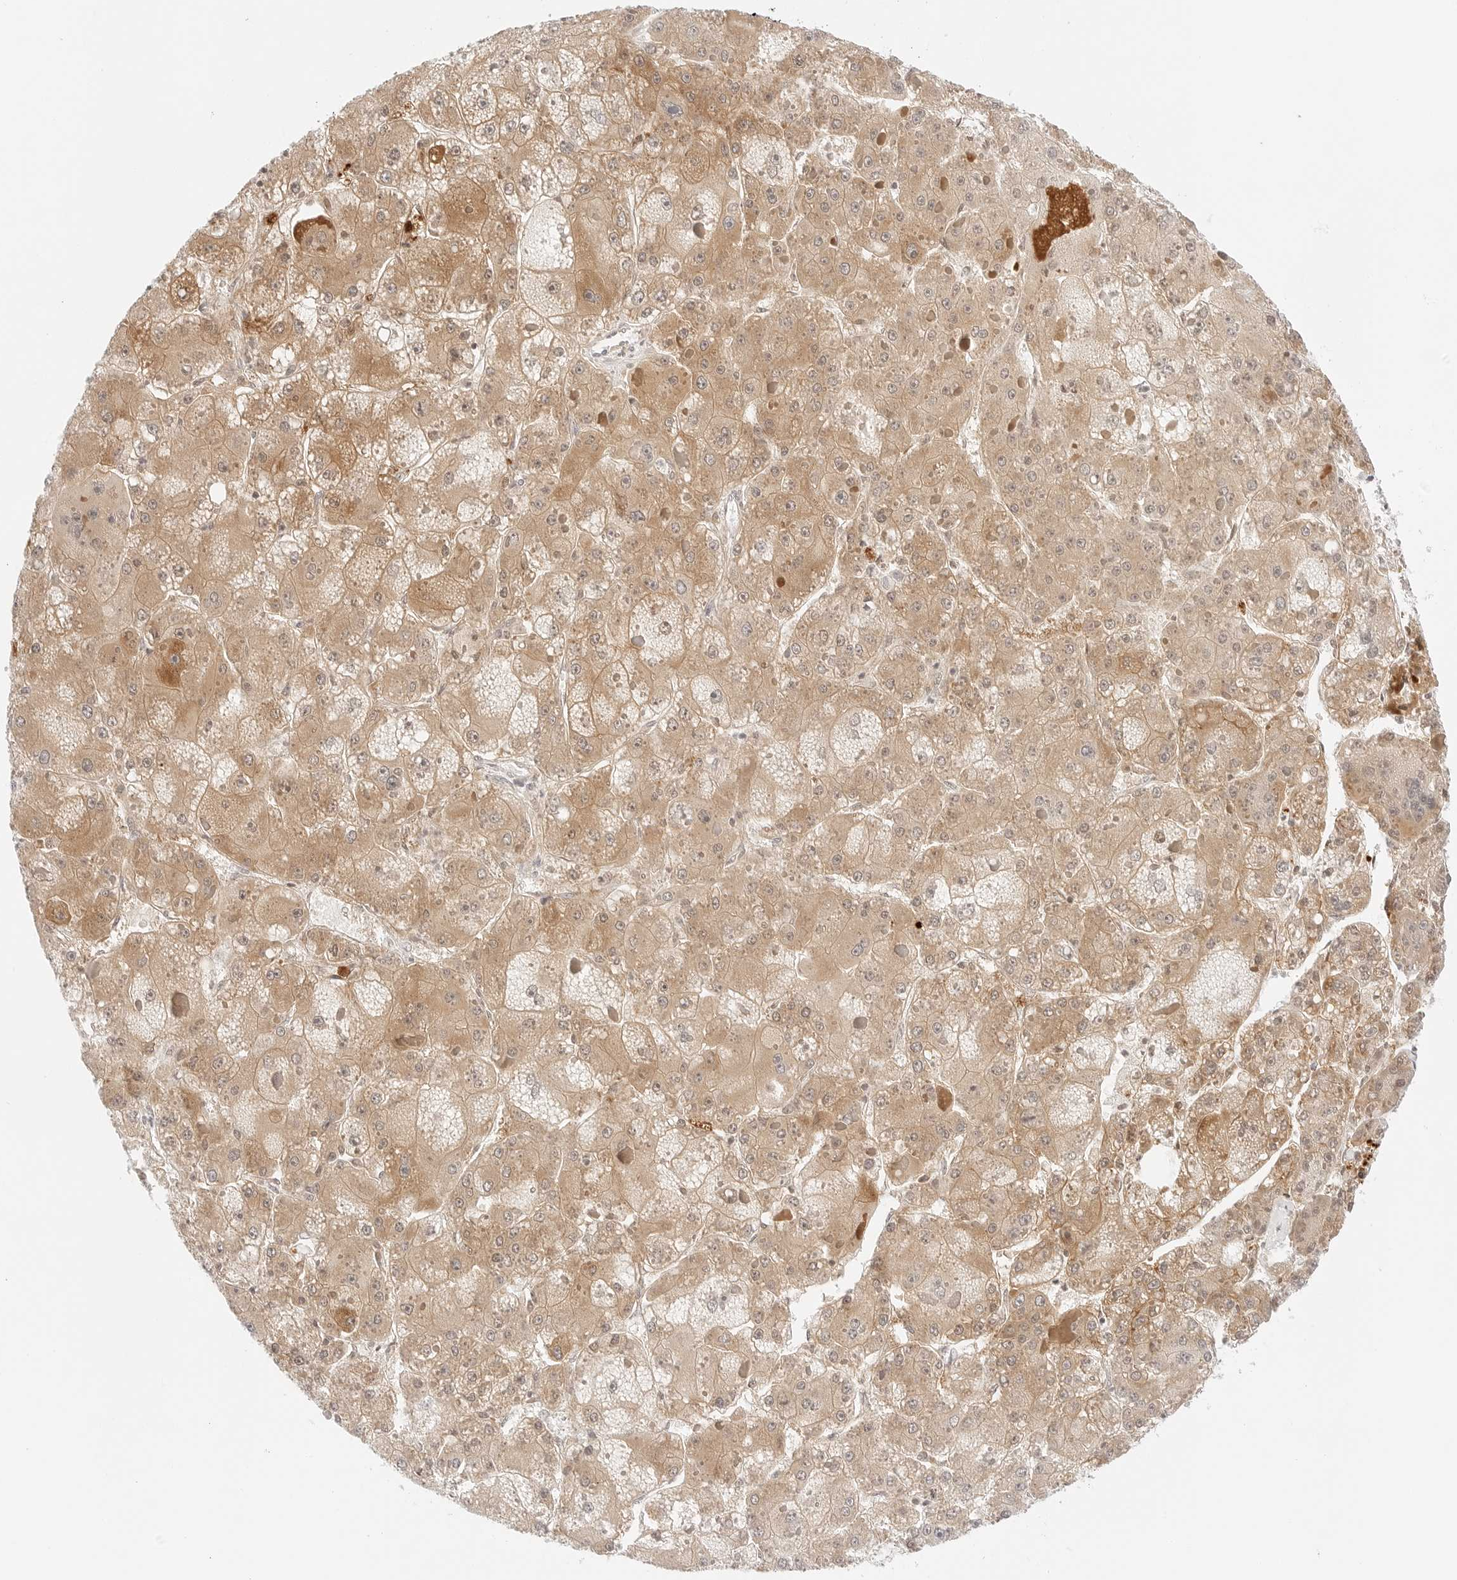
{"staining": {"intensity": "moderate", "quantity": ">75%", "location": "cytoplasmic/membranous"}, "tissue": "liver cancer", "cell_type": "Tumor cells", "image_type": "cancer", "snomed": [{"axis": "morphology", "description": "Carcinoma, Hepatocellular, NOS"}, {"axis": "topography", "description": "Liver"}], "caption": "Human liver cancer (hepatocellular carcinoma) stained with a brown dye demonstrates moderate cytoplasmic/membranous positive expression in approximately >75% of tumor cells.", "gene": "ERO1B", "patient": {"sex": "female", "age": 73}}